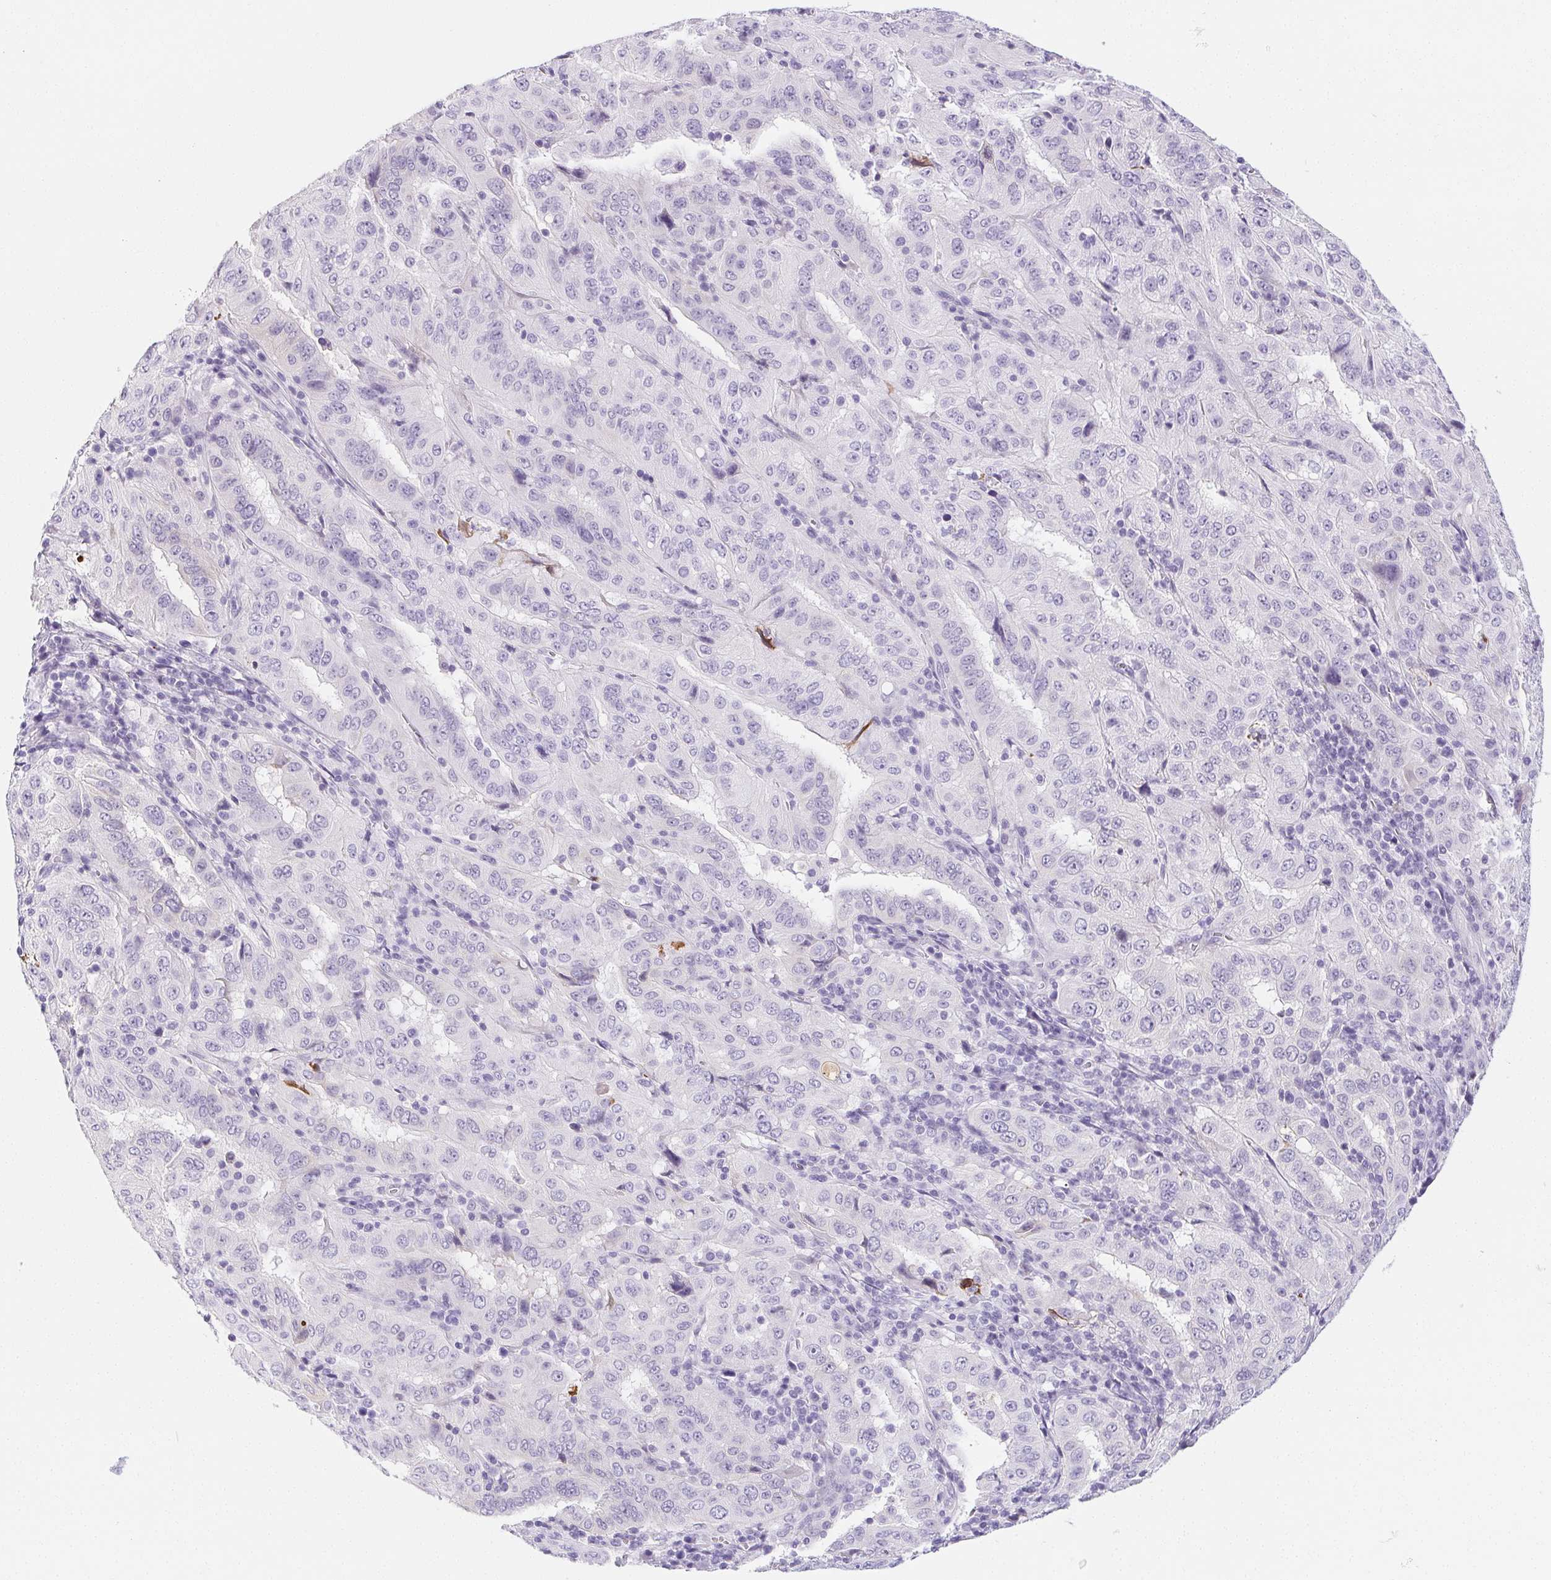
{"staining": {"intensity": "negative", "quantity": "none", "location": "none"}, "tissue": "pancreatic cancer", "cell_type": "Tumor cells", "image_type": "cancer", "snomed": [{"axis": "morphology", "description": "Adenocarcinoma, NOS"}, {"axis": "topography", "description": "Pancreas"}], "caption": "Tumor cells are negative for brown protein staining in adenocarcinoma (pancreatic).", "gene": "VTN", "patient": {"sex": "male", "age": 63}}